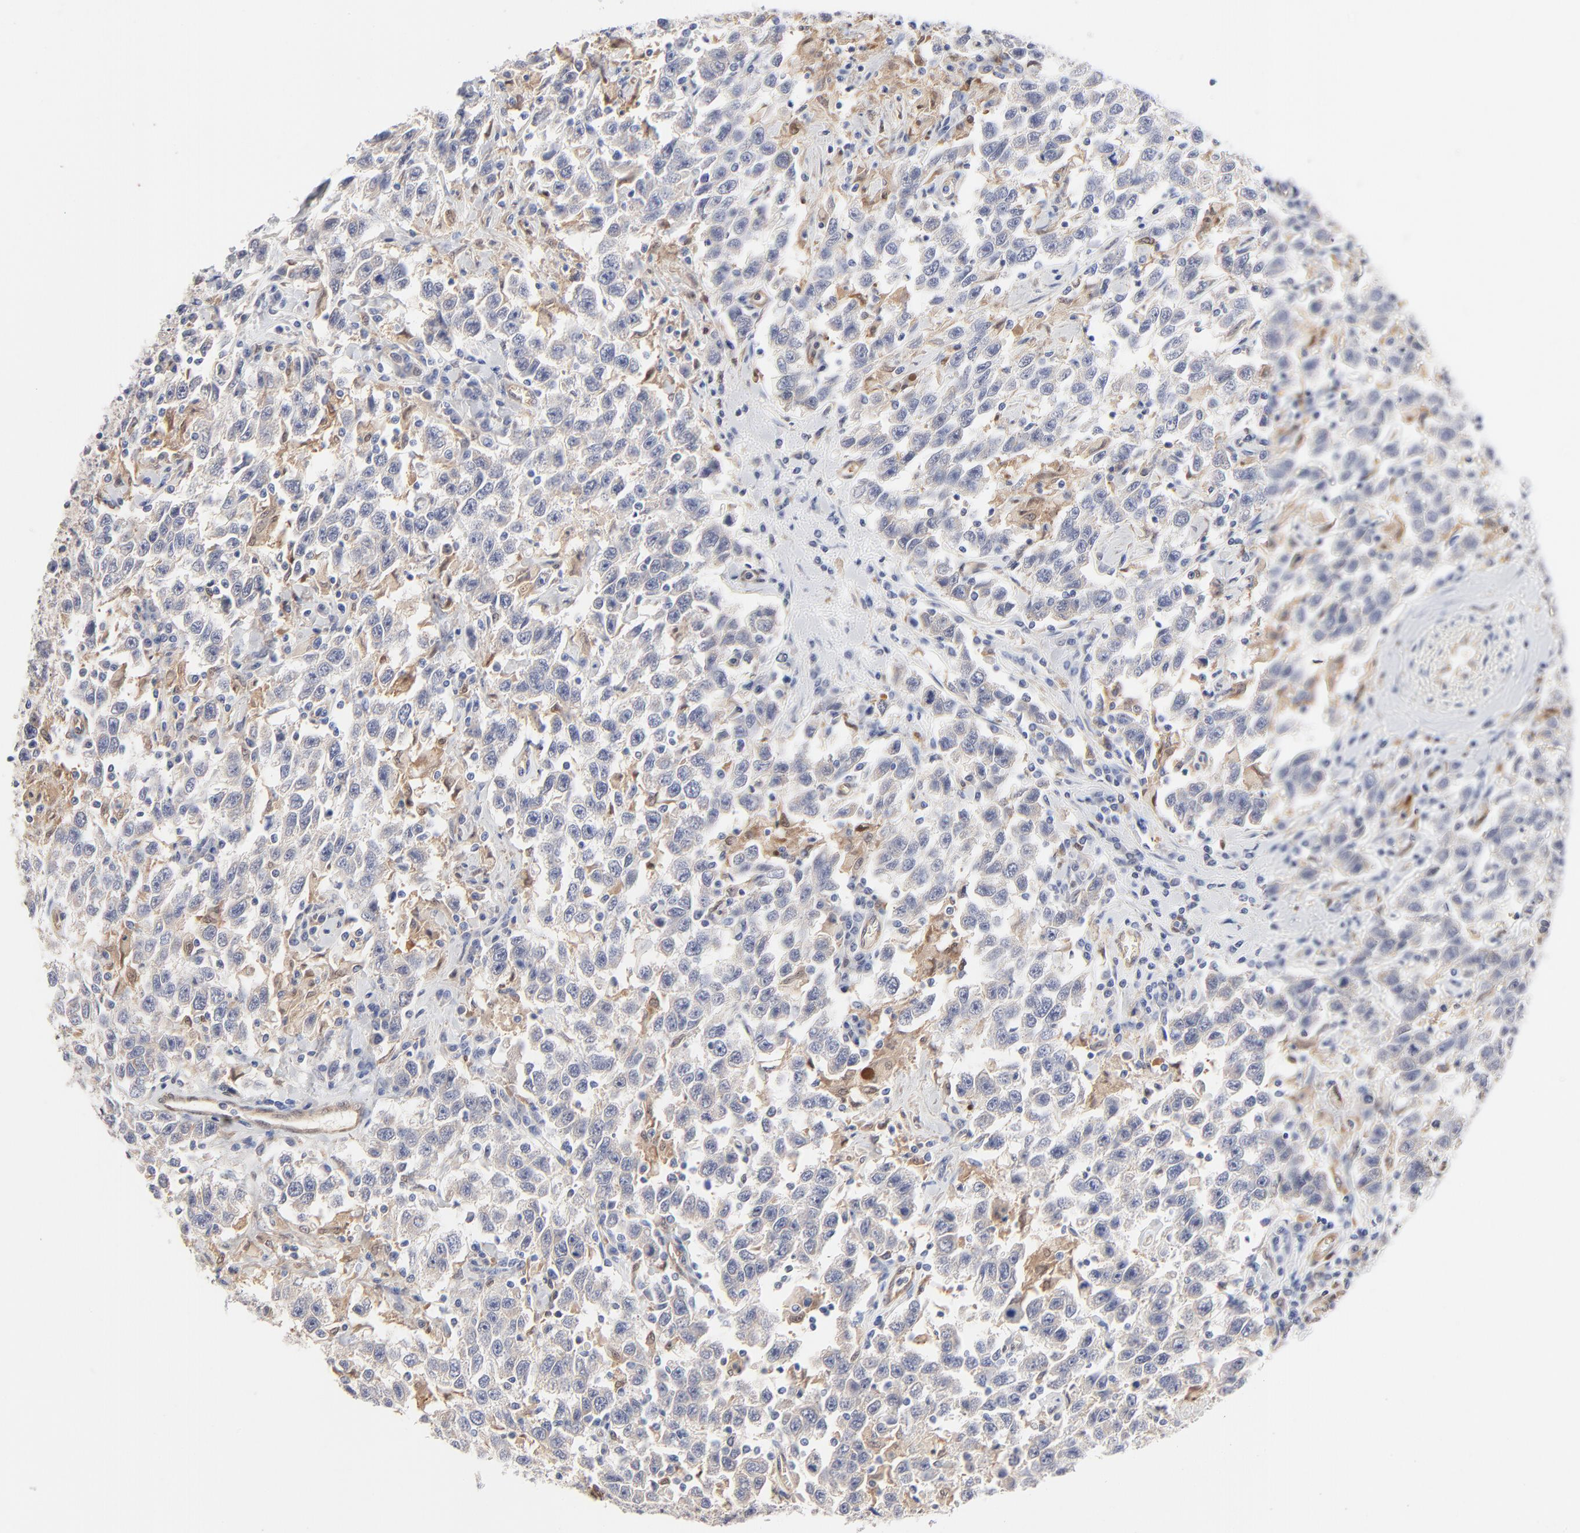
{"staining": {"intensity": "negative", "quantity": "none", "location": "none"}, "tissue": "testis cancer", "cell_type": "Tumor cells", "image_type": "cancer", "snomed": [{"axis": "morphology", "description": "Seminoma, NOS"}, {"axis": "topography", "description": "Testis"}], "caption": "Protein analysis of testis cancer (seminoma) displays no significant positivity in tumor cells.", "gene": "ARRB1", "patient": {"sex": "male", "age": 41}}